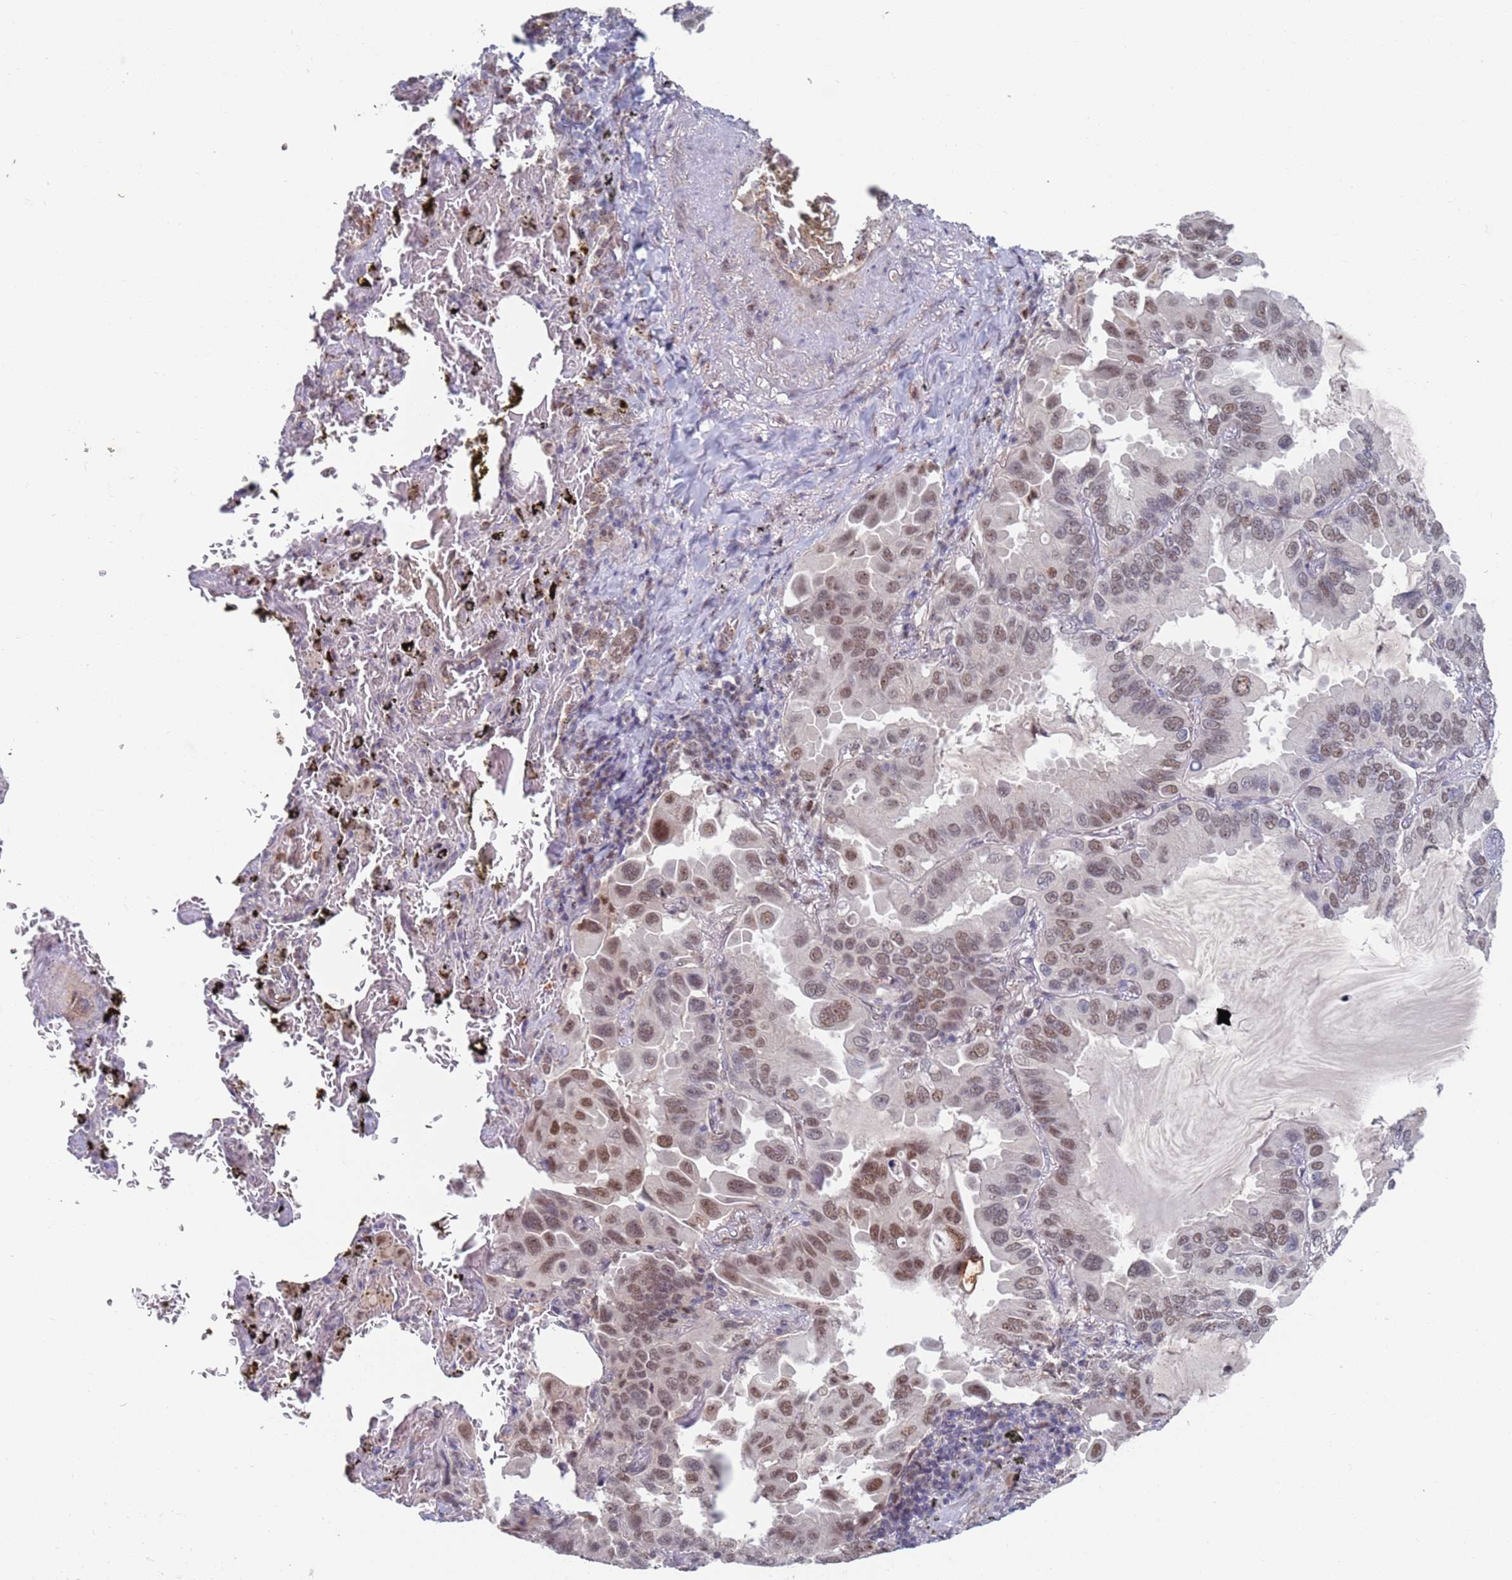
{"staining": {"intensity": "weak", "quantity": "25%-75%", "location": "nuclear"}, "tissue": "lung cancer", "cell_type": "Tumor cells", "image_type": "cancer", "snomed": [{"axis": "morphology", "description": "Adenocarcinoma, NOS"}, {"axis": "topography", "description": "Lung"}], "caption": "Weak nuclear positivity for a protein is appreciated in about 25%-75% of tumor cells of lung cancer (adenocarcinoma) using IHC.", "gene": "RPP25", "patient": {"sex": "male", "age": 64}}